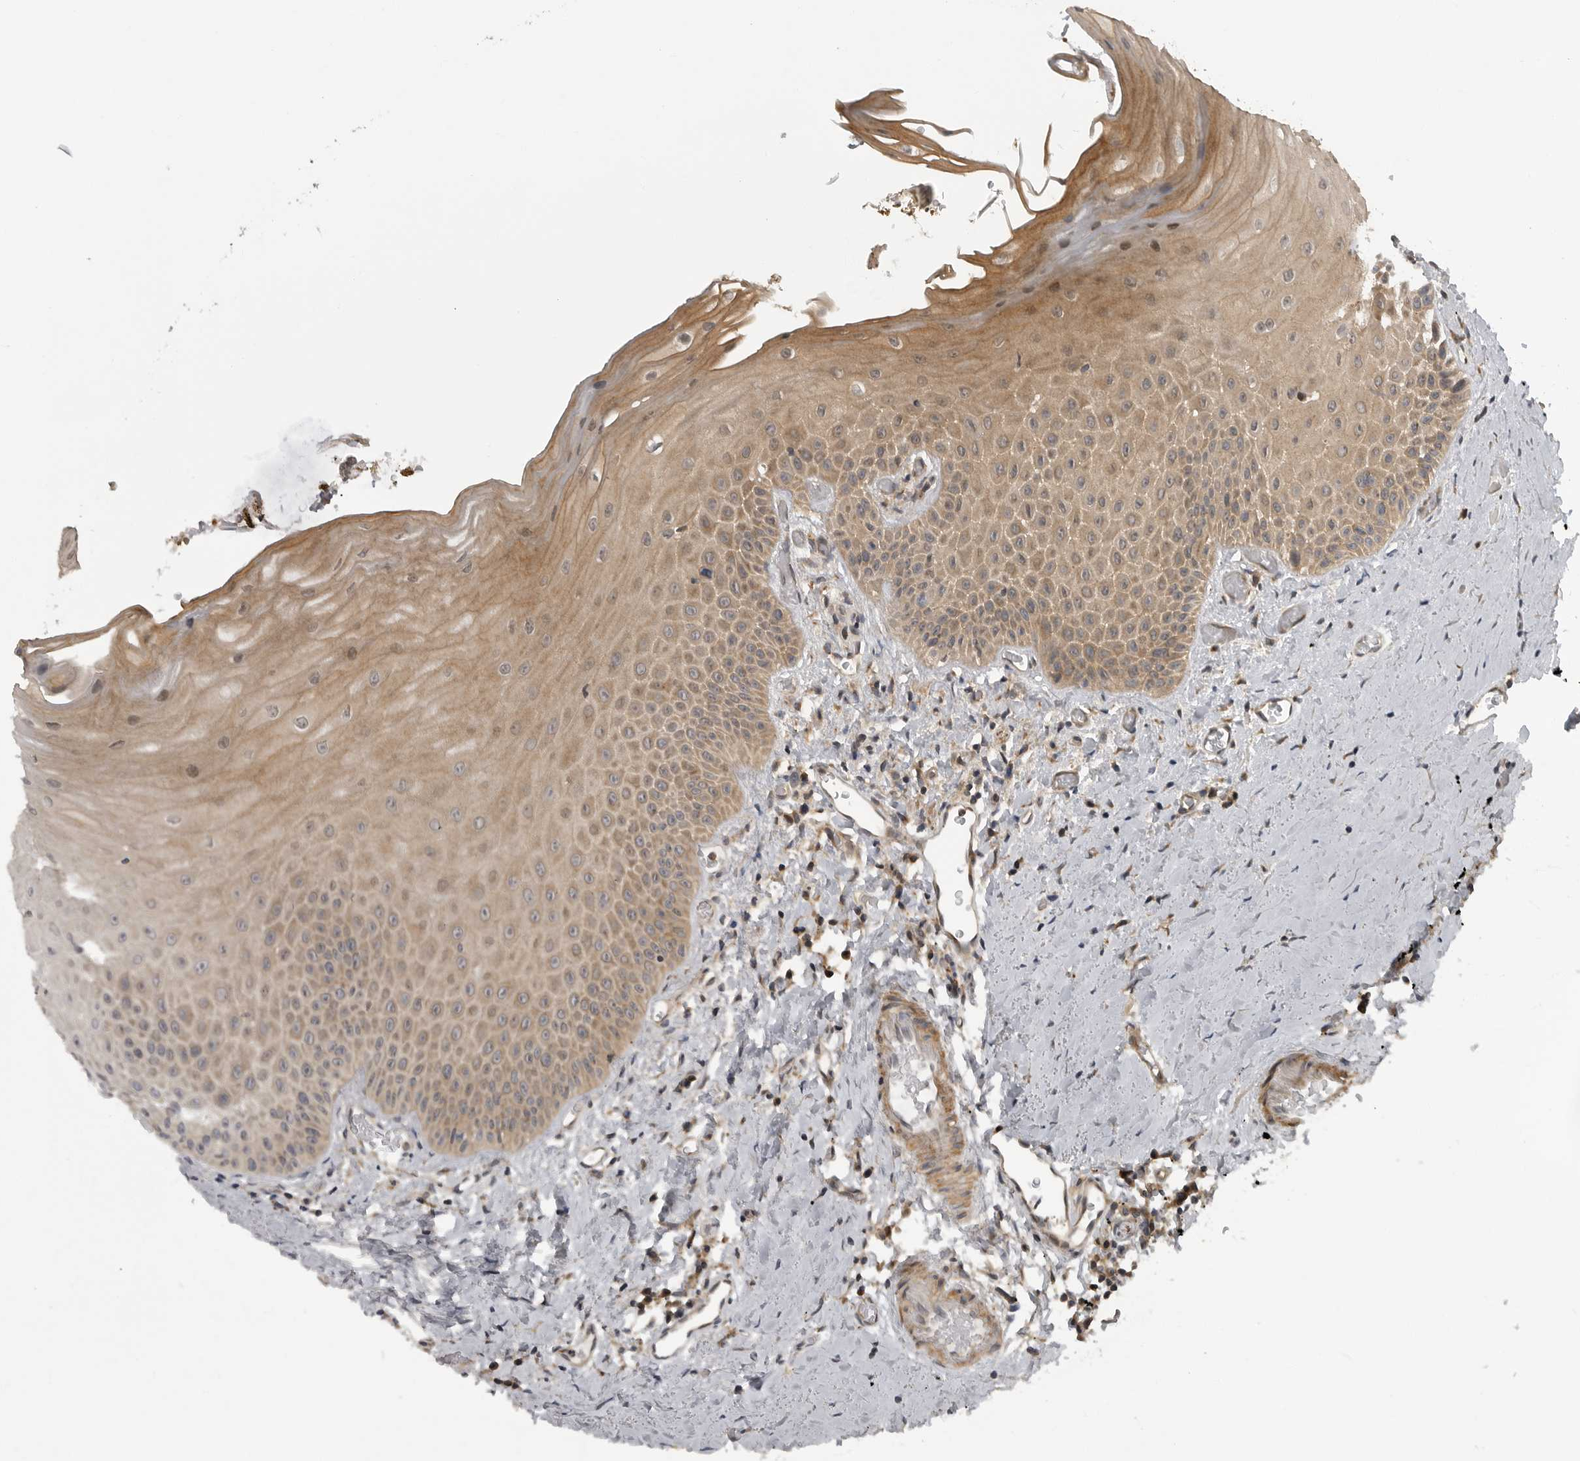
{"staining": {"intensity": "moderate", "quantity": ">75%", "location": "cytoplasmic/membranous"}, "tissue": "oral mucosa", "cell_type": "Squamous epithelial cells", "image_type": "normal", "snomed": [{"axis": "morphology", "description": "Normal tissue, NOS"}, {"axis": "topography", "description": "Oral tissue"}], "caption": "Protein staining by IHC reveals moderate cytoplasmic/membranous staining in about >75% of squamous epithelial cells in normal oral mucosa.", "gene": "LRRC45", "patient": {"sex": "male", "age": 66}}